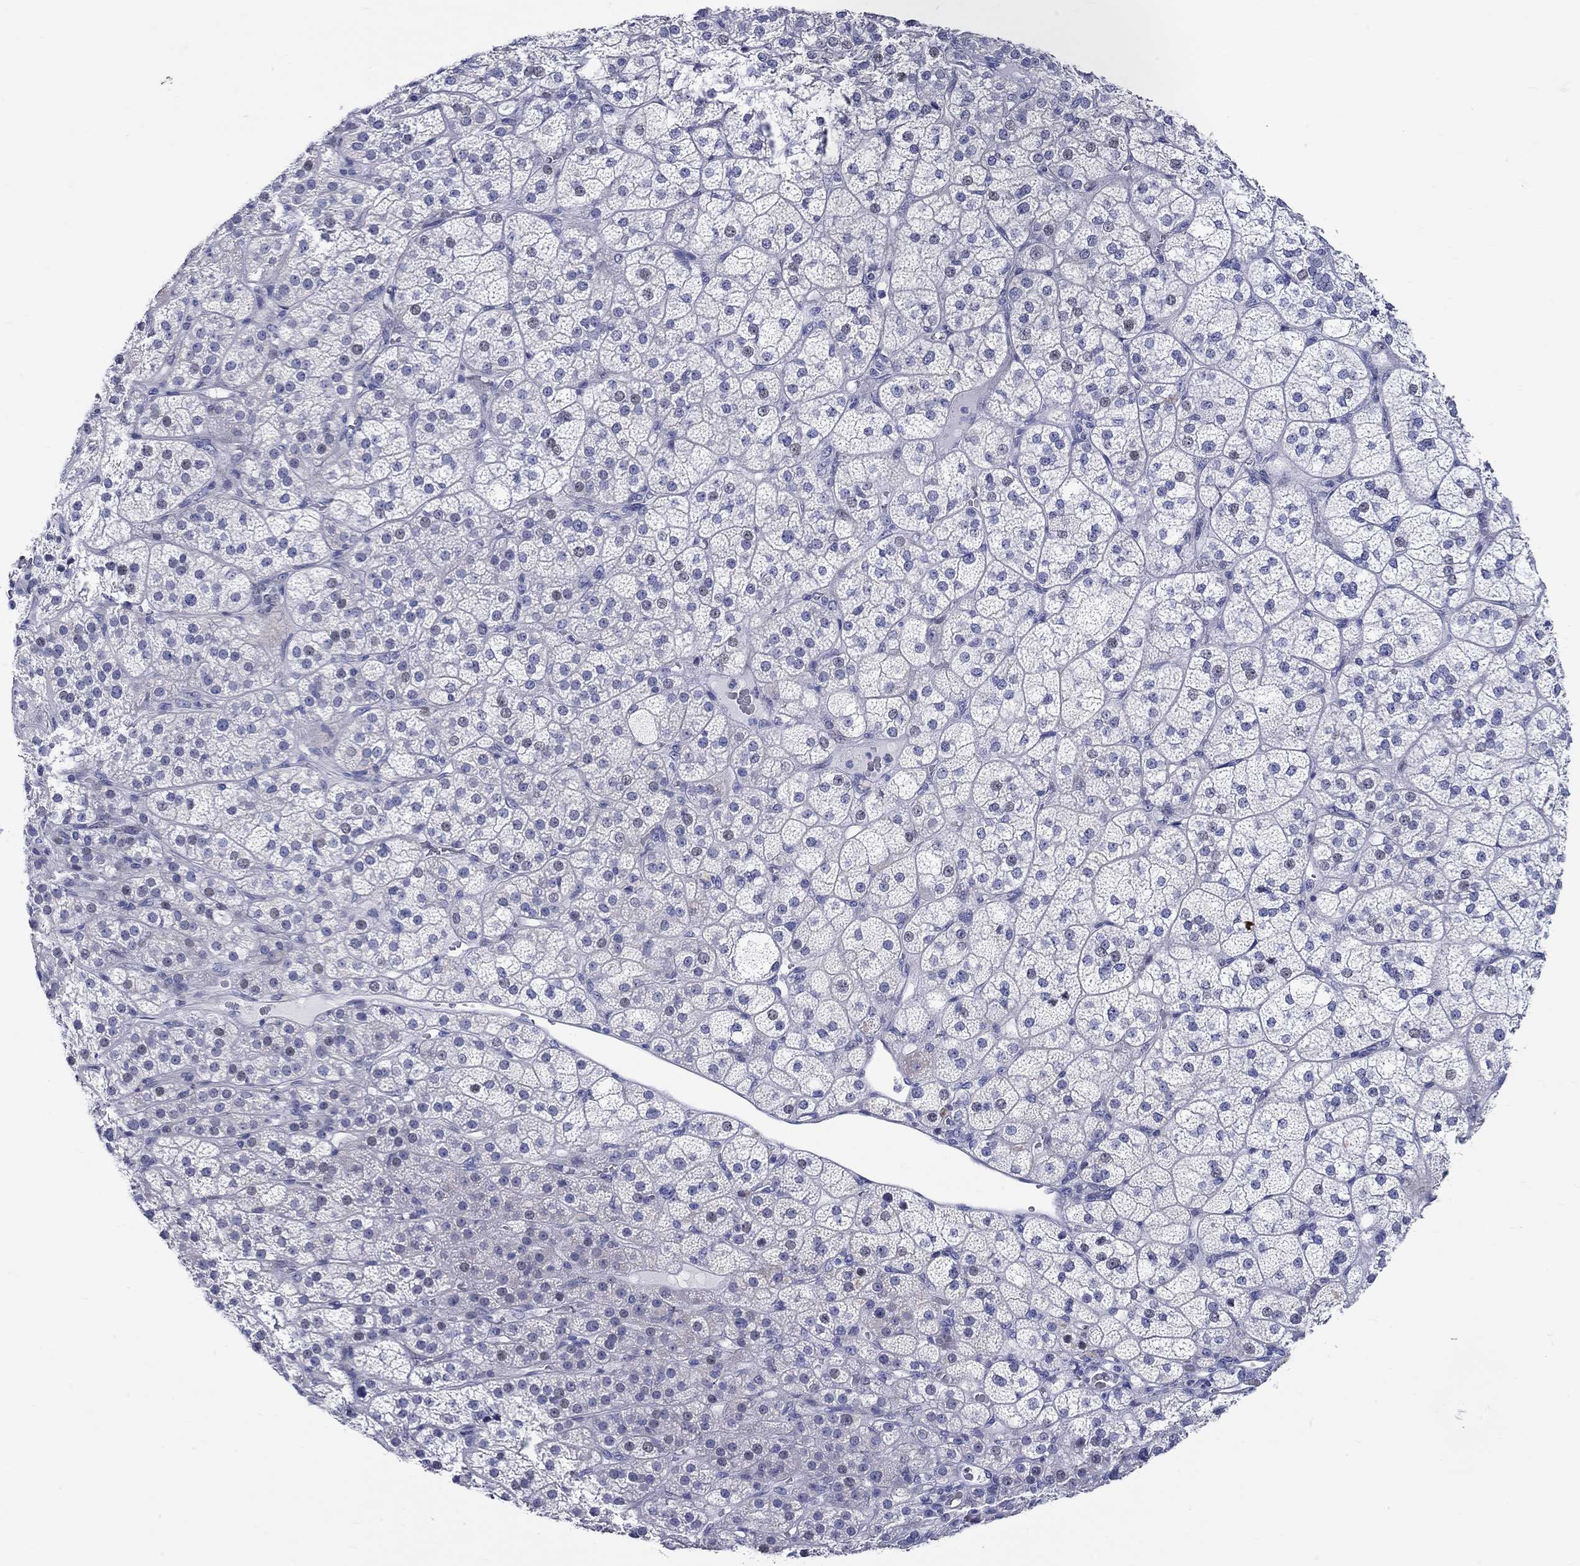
{"staining": {"intensity": "negative", "quantity": "none", "location": "none"}, "tissue": "adrenal gland", "cell_type": "Glandular cells", "image_type": "normal", "snomed": [{"axis": "morphology", "description": "Normal tissue, NOS"}, {"axis": "topography", "description": "Adrenal gland"}], "caption": "Histopathology image shows no protein staining in glandular cells of normal adrenal gland.", "gene": "CRYGS", "patient": {"sex": "female", "age": 60}}